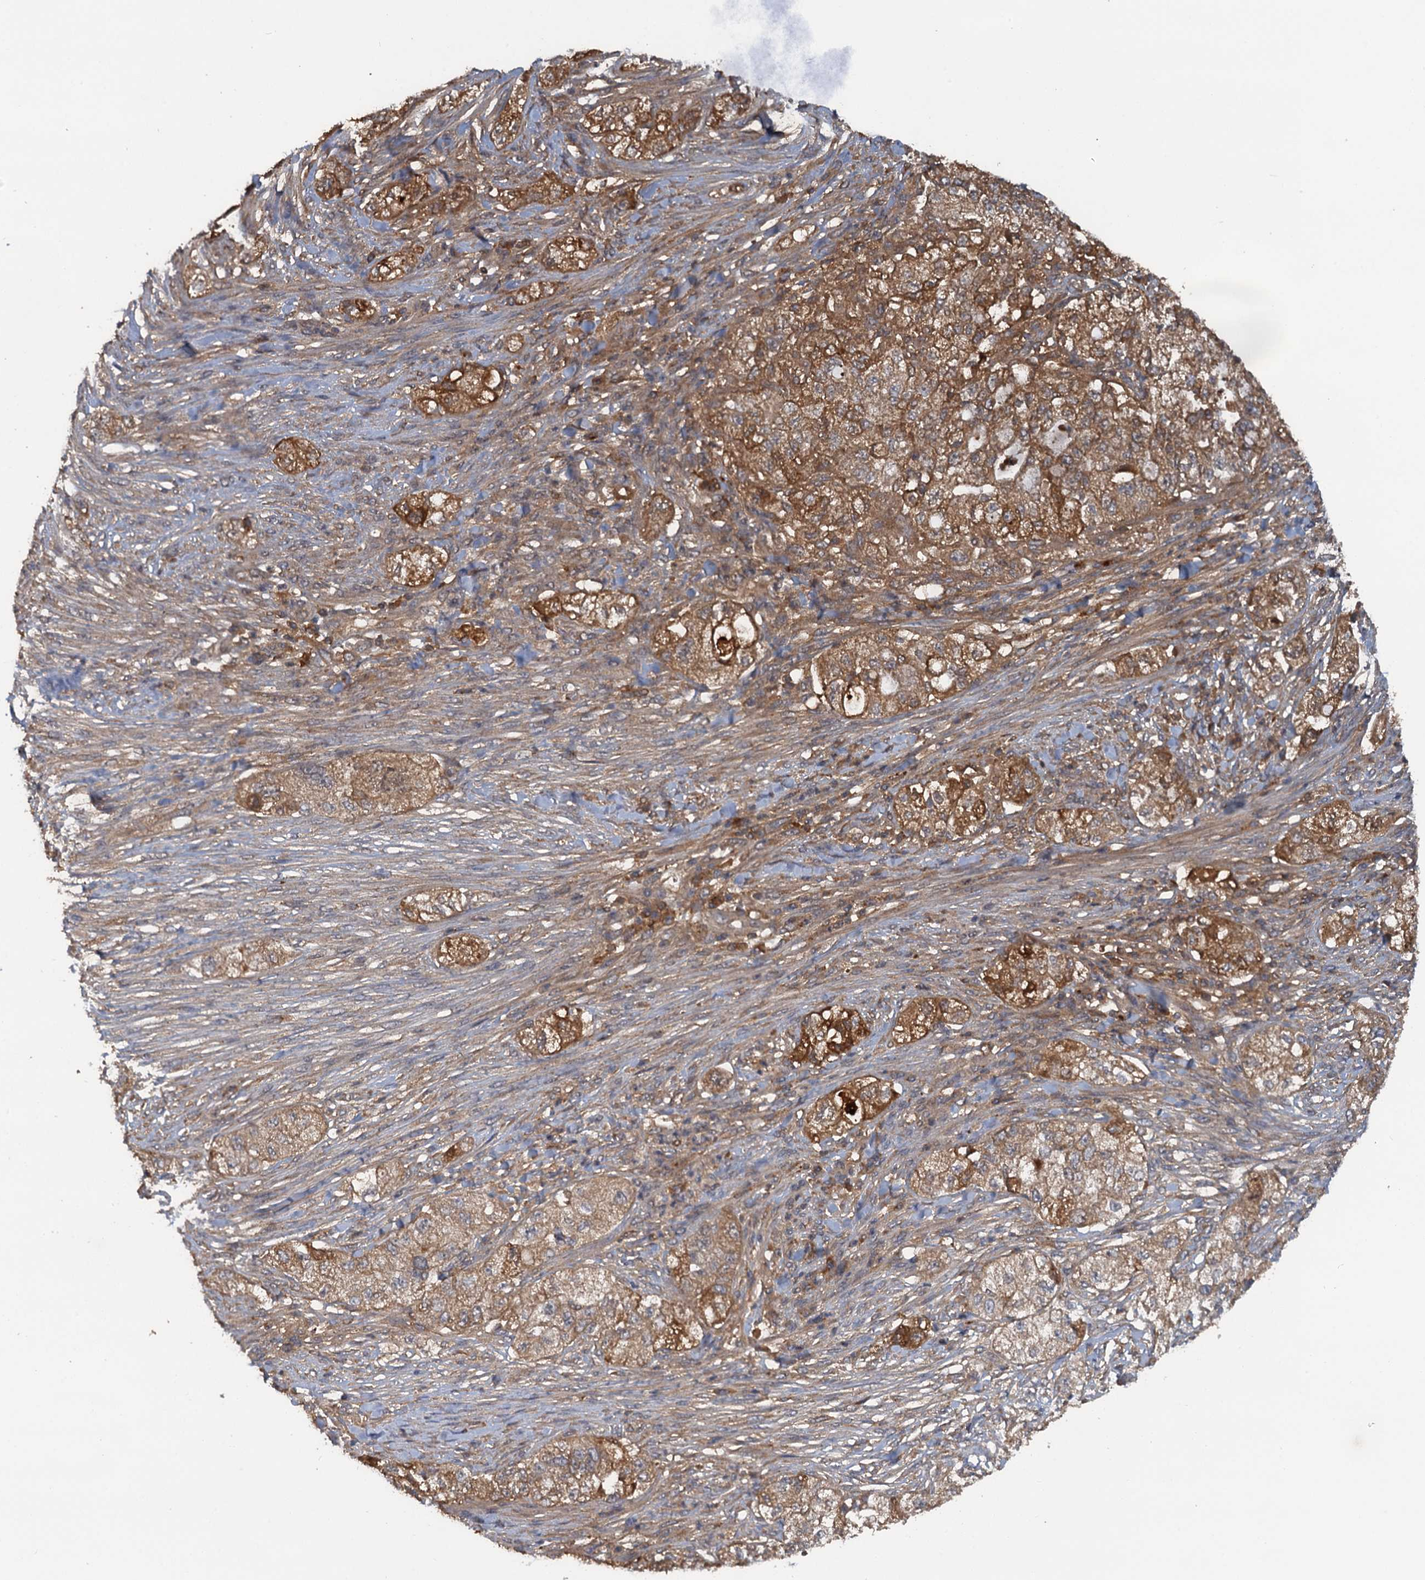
{"staining": {"intensity": "moderate", "quantity": ">75%", "location": "cytoplasmic/membranous"}, "tissue": "pancreatic cancer", "cell_type": "Tumor cells", "image_type": "cancer", "snomed": [{"axis": "morphology", "description": "Adenocarcinoma, NOS"}, {"axis": "topography", "description": "Pancreas"}], "caption": "Human pancreatic cancer (adenocarcinoma) stained with a brown dye shows moderate cytoplasmic/membranous positive expression in about >75% of tumor cells.", "gene": "HAPLN3", "patient": {"sex": "female", "age": 78}}